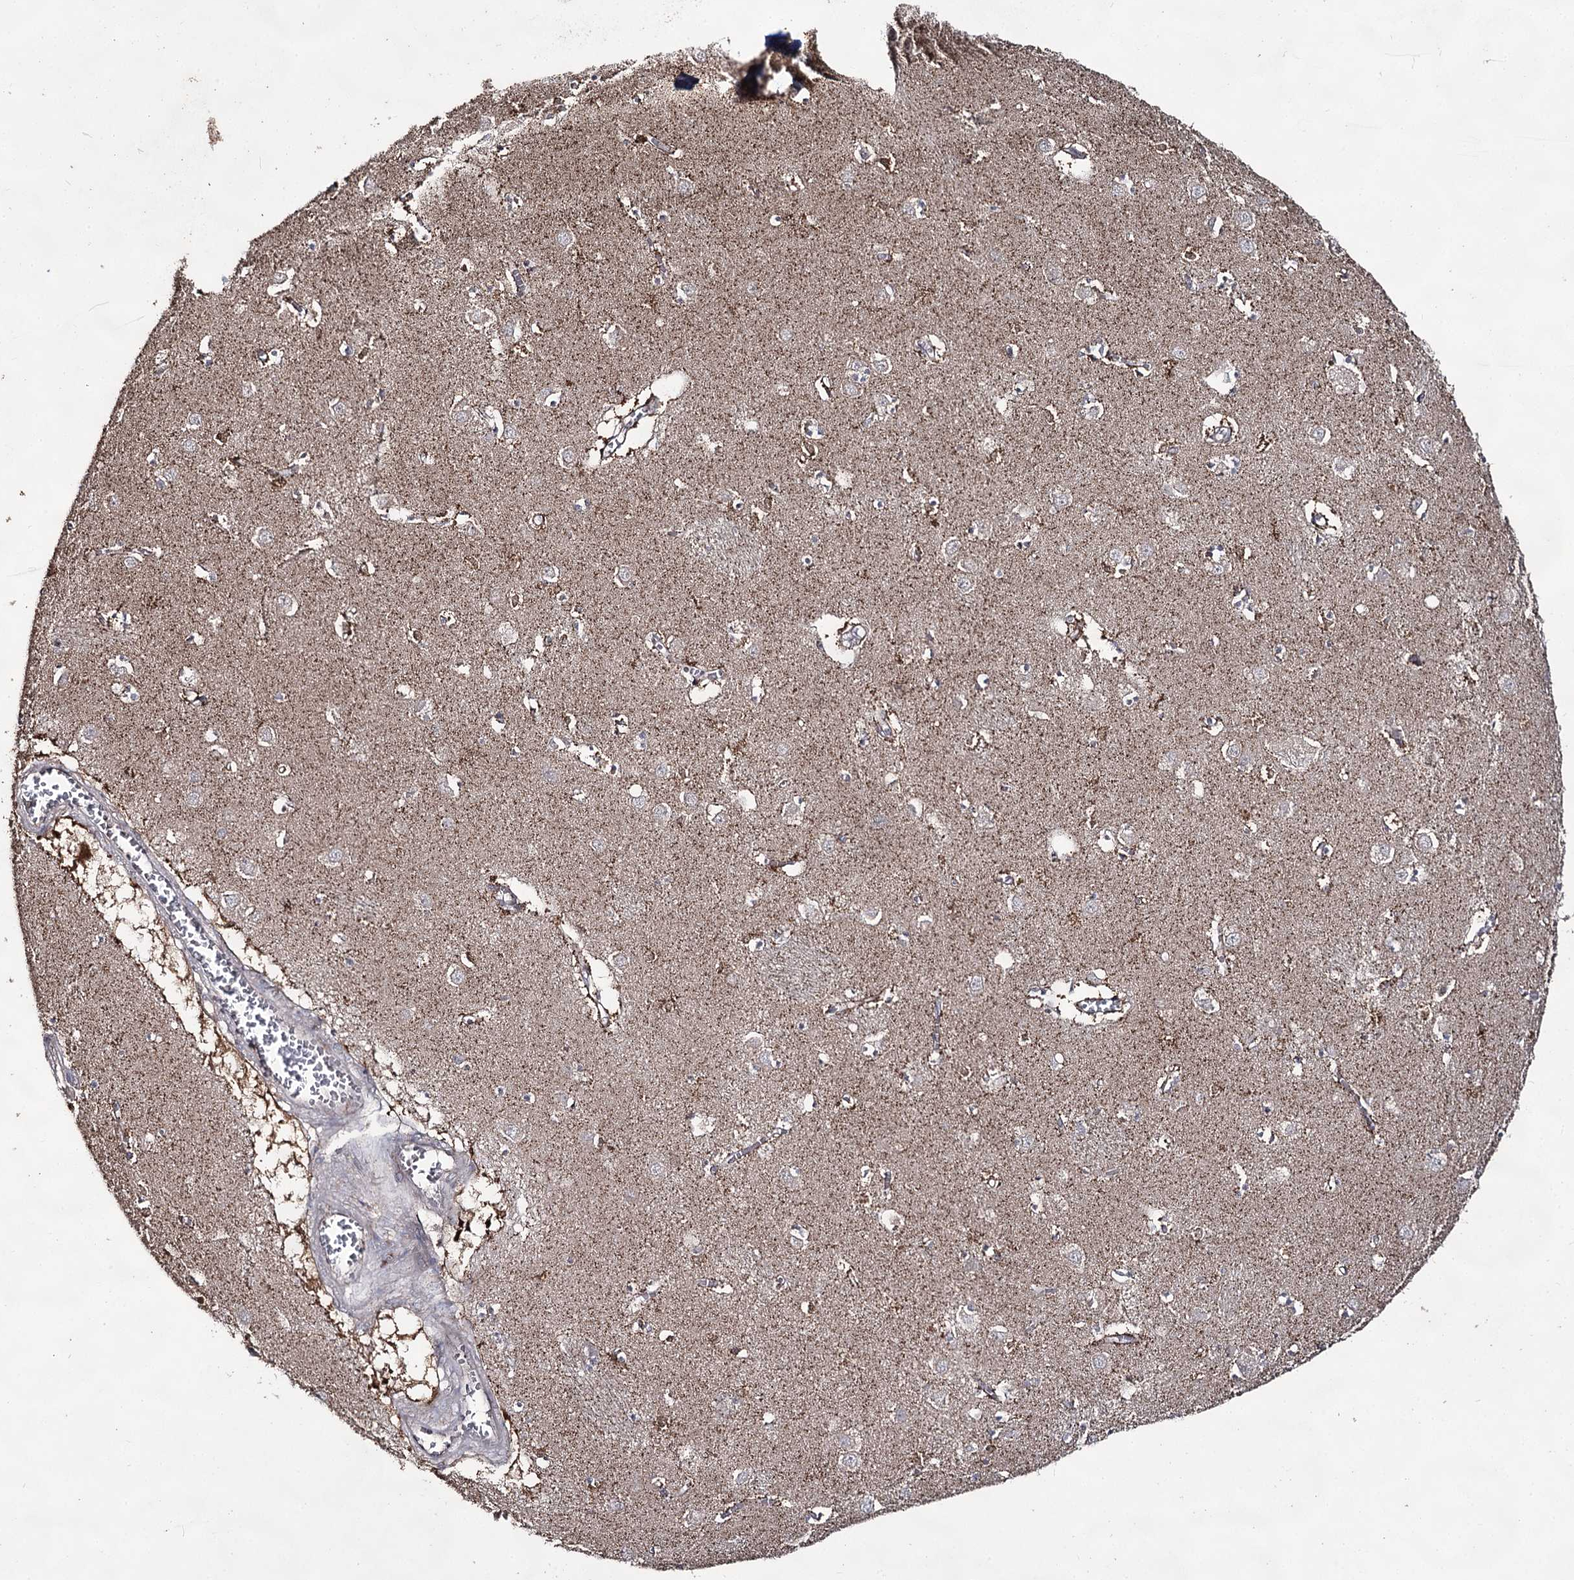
{"staining": {"intensity": "moderate", "quantity": "<25%", "location": "cytoplasmic/membranous"}, "tissue": "caudate", "cell_type": "Glial cells", "image_type": "normal", "snomed": [{"axis": "morphology", "description": "Normal tissue, NOS"}, {"axis": "topography", "description": "Lateral ventricle wall"}], "caption": "Glial cells exhibit low levels of moderate cytoplasmic/membranous staining in about <25% of cells in benign human caudate.", "gene": "ACTR6", "patient": {"sex": "male", "age": 70}}